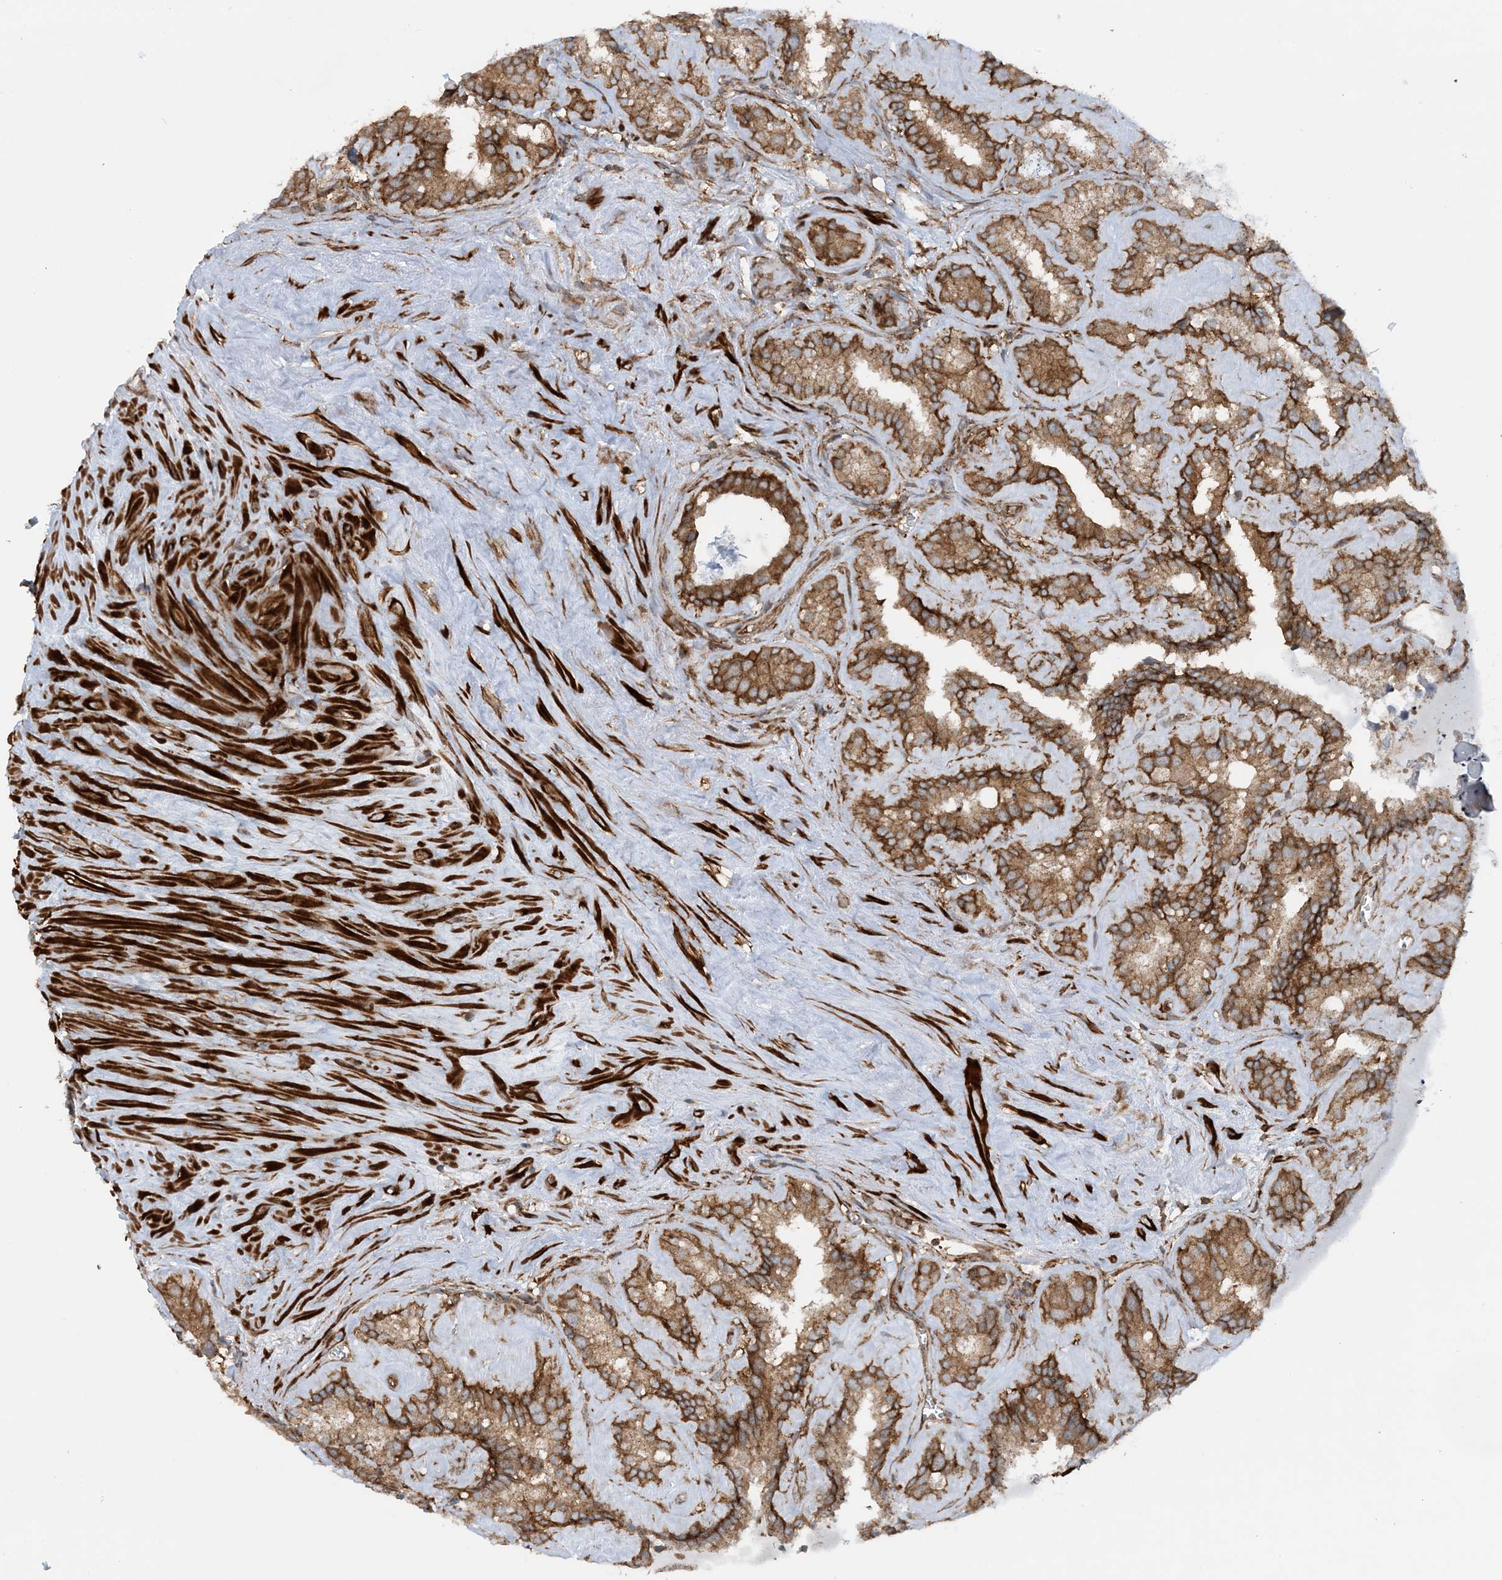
{"staining": {"intensity": "moderate", "quantity": ">75%", "location": "cytoplasmic/membranous"}, "tissue": "seminal vesicle", "cell_type": "Glandular cells", "image_type": "normal", "snomed": [{"axis": "morphology", "description": "Normal tissue, NOS"}, {"axis": "topography", "description": "Prostate"}, {"axis": "topography", "description": "Seminal veicle"}], "caption": "This photomicrograph displays immunohistochemistry (IHC) staining of unremarkable seminal vesicle, with medium moderate cytoplasmic/membranous expression in approximately >75% of glandular cells.", "gene": "STAM2", "patient": {"sex": "male", "age": 59}}